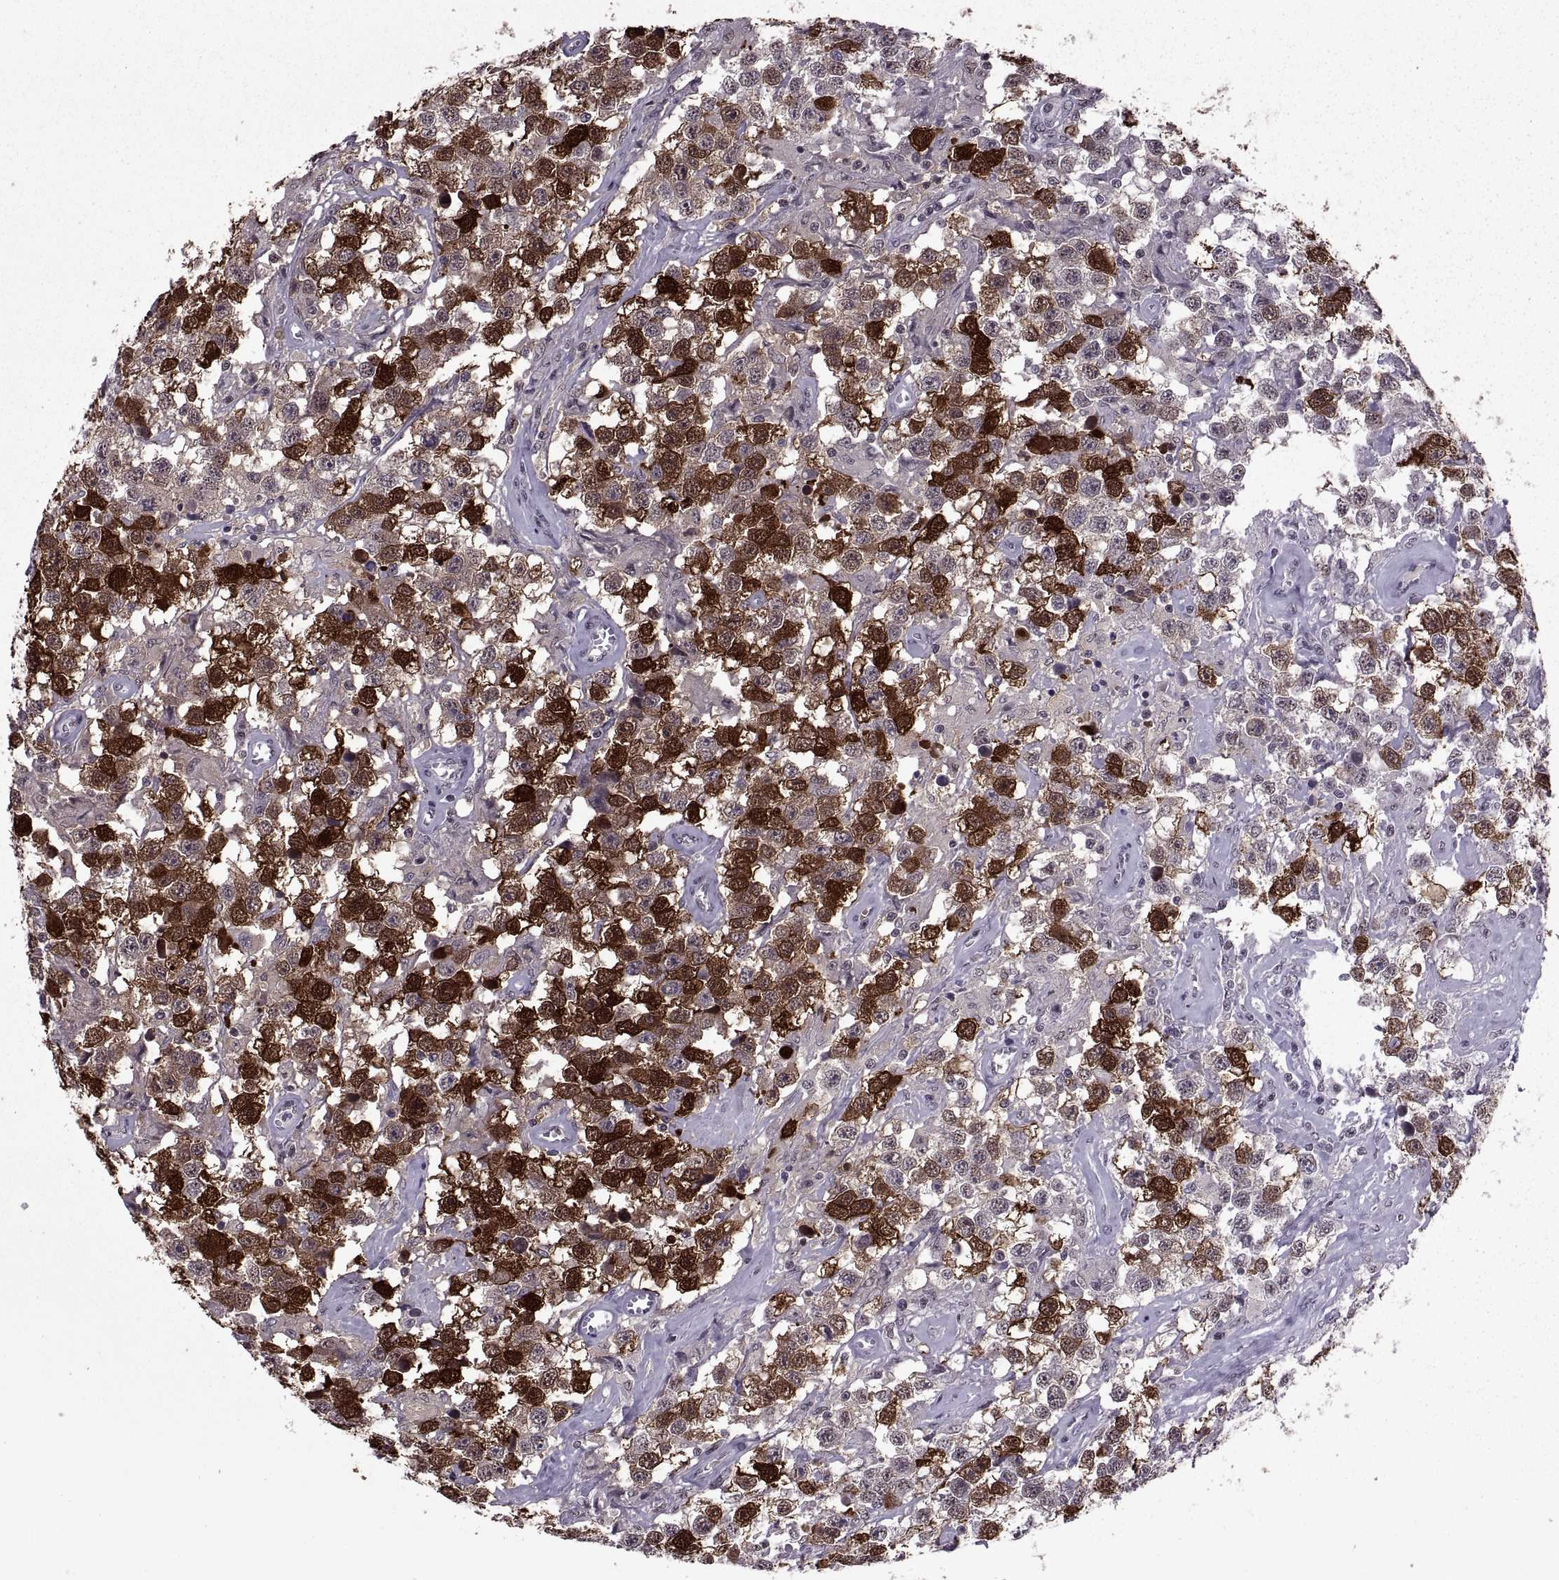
{"staining": {"intensity": "strong", "quantity": ">75%", "location": "cytoplasmic/membranous,nuclear"}, "tissue": "testis cancer", "cell_type": "Tumor cells", "image_type": "cancer", "snomed": [{"axis": "morphology", "description": "Seminoma, NOS"}, {"axis": "topography", "description": "Testis"}], "caption": "Tumor cells reveal high levels of strong cytoplasmic/membranous and nuclear expression in approximately >75% of cells in testis seminoma.", "gene": "MAGEA4", "patient": {"sex": "male", "age": 43}}